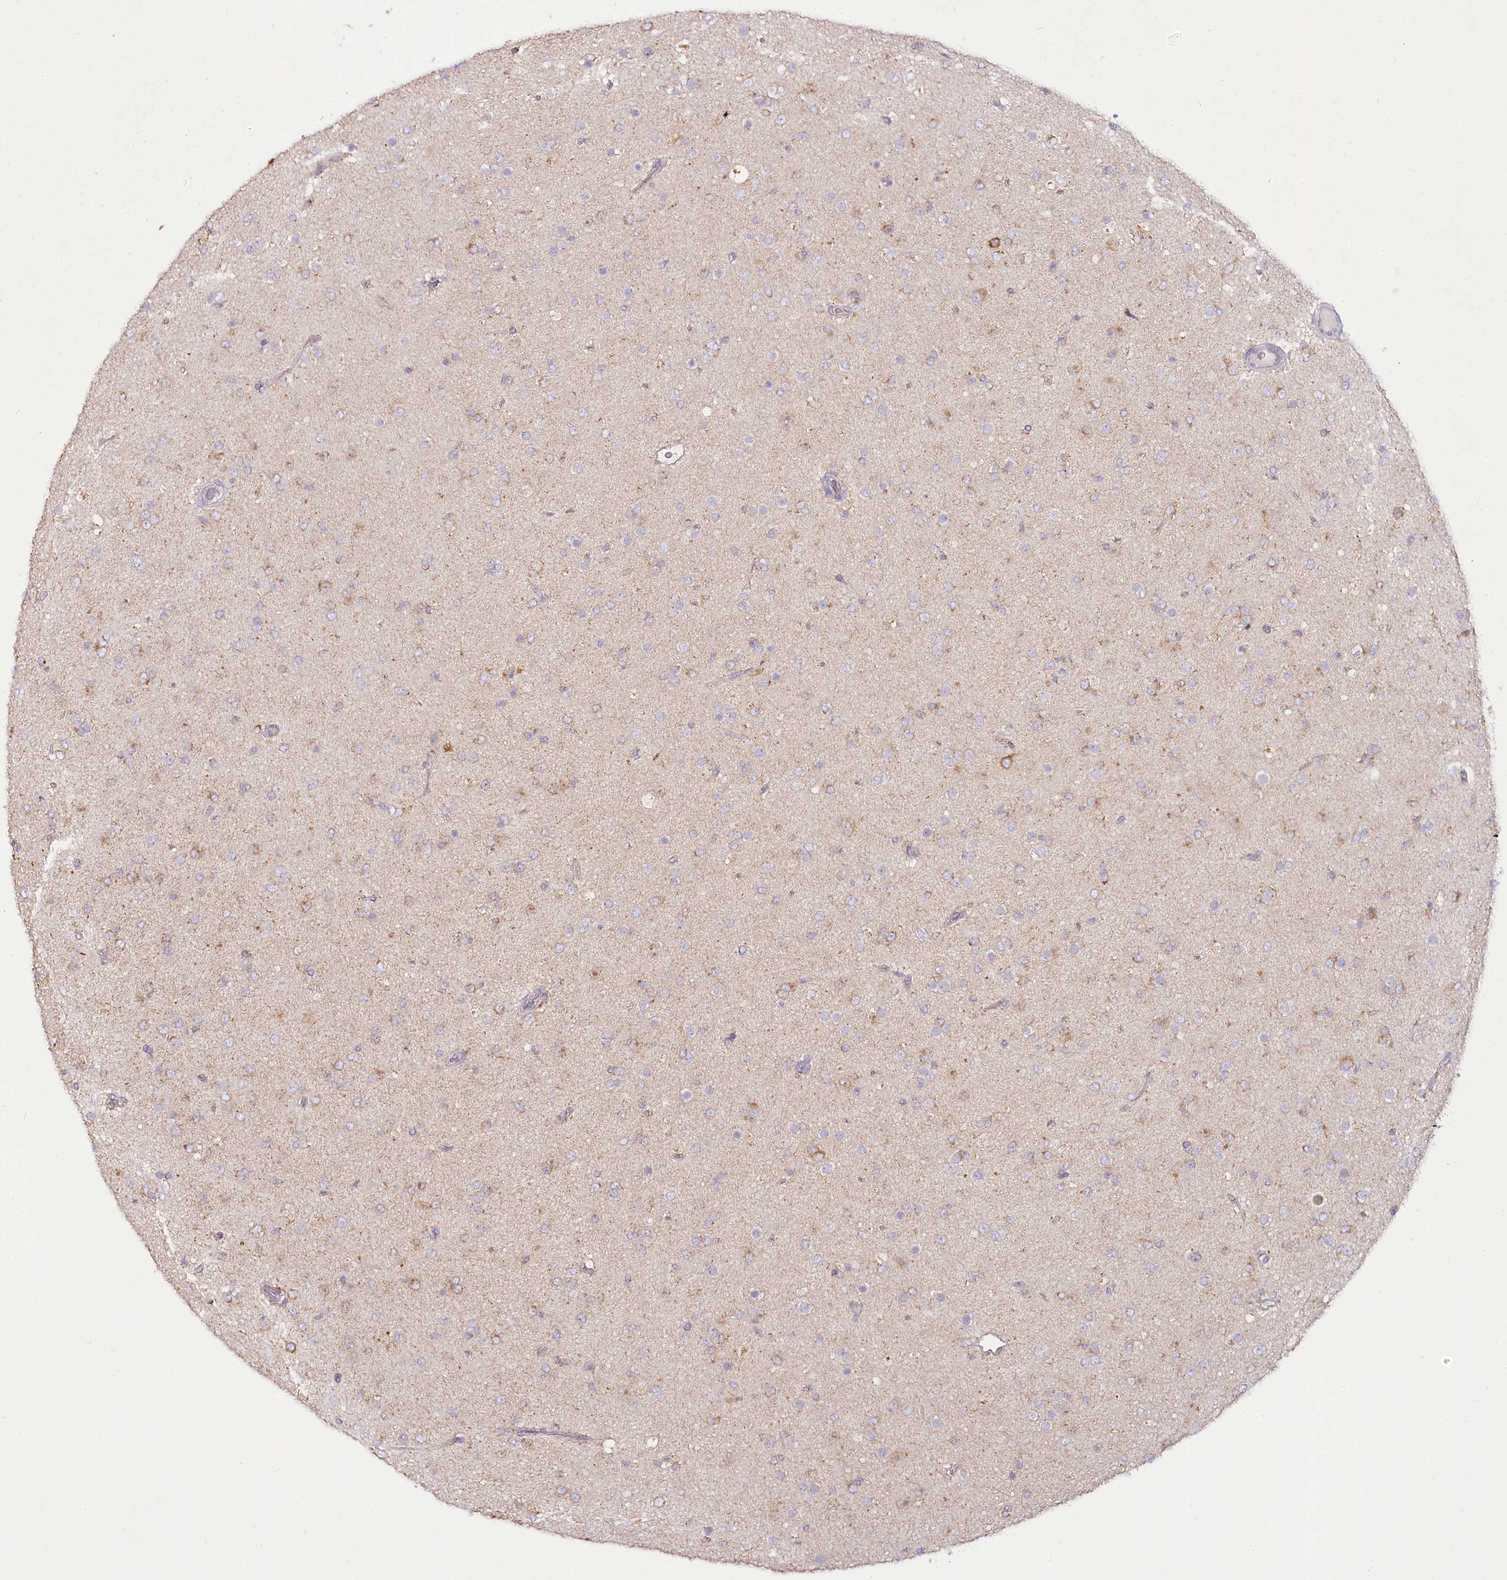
{"staining": {"intensity": "weak", "quantity": "25%-75%", "location": "cytoplasmic/membranous"}, "tissue": "glioma", "cell_type": "Tumor cells", "image_type": "cancer", "snomed": [{"axis": "morphology", "description": "Glioma, malignant, Low grade"}, {"axis": "topography", "description": "Brain"}], "caption": "Protein expression analysis of glioma displays weak cytoplasmic/membranous expression in about 25%-75% of tumor cells.", "gene": "ACOX2", "patient": {"sex": "male", "age": 65}}